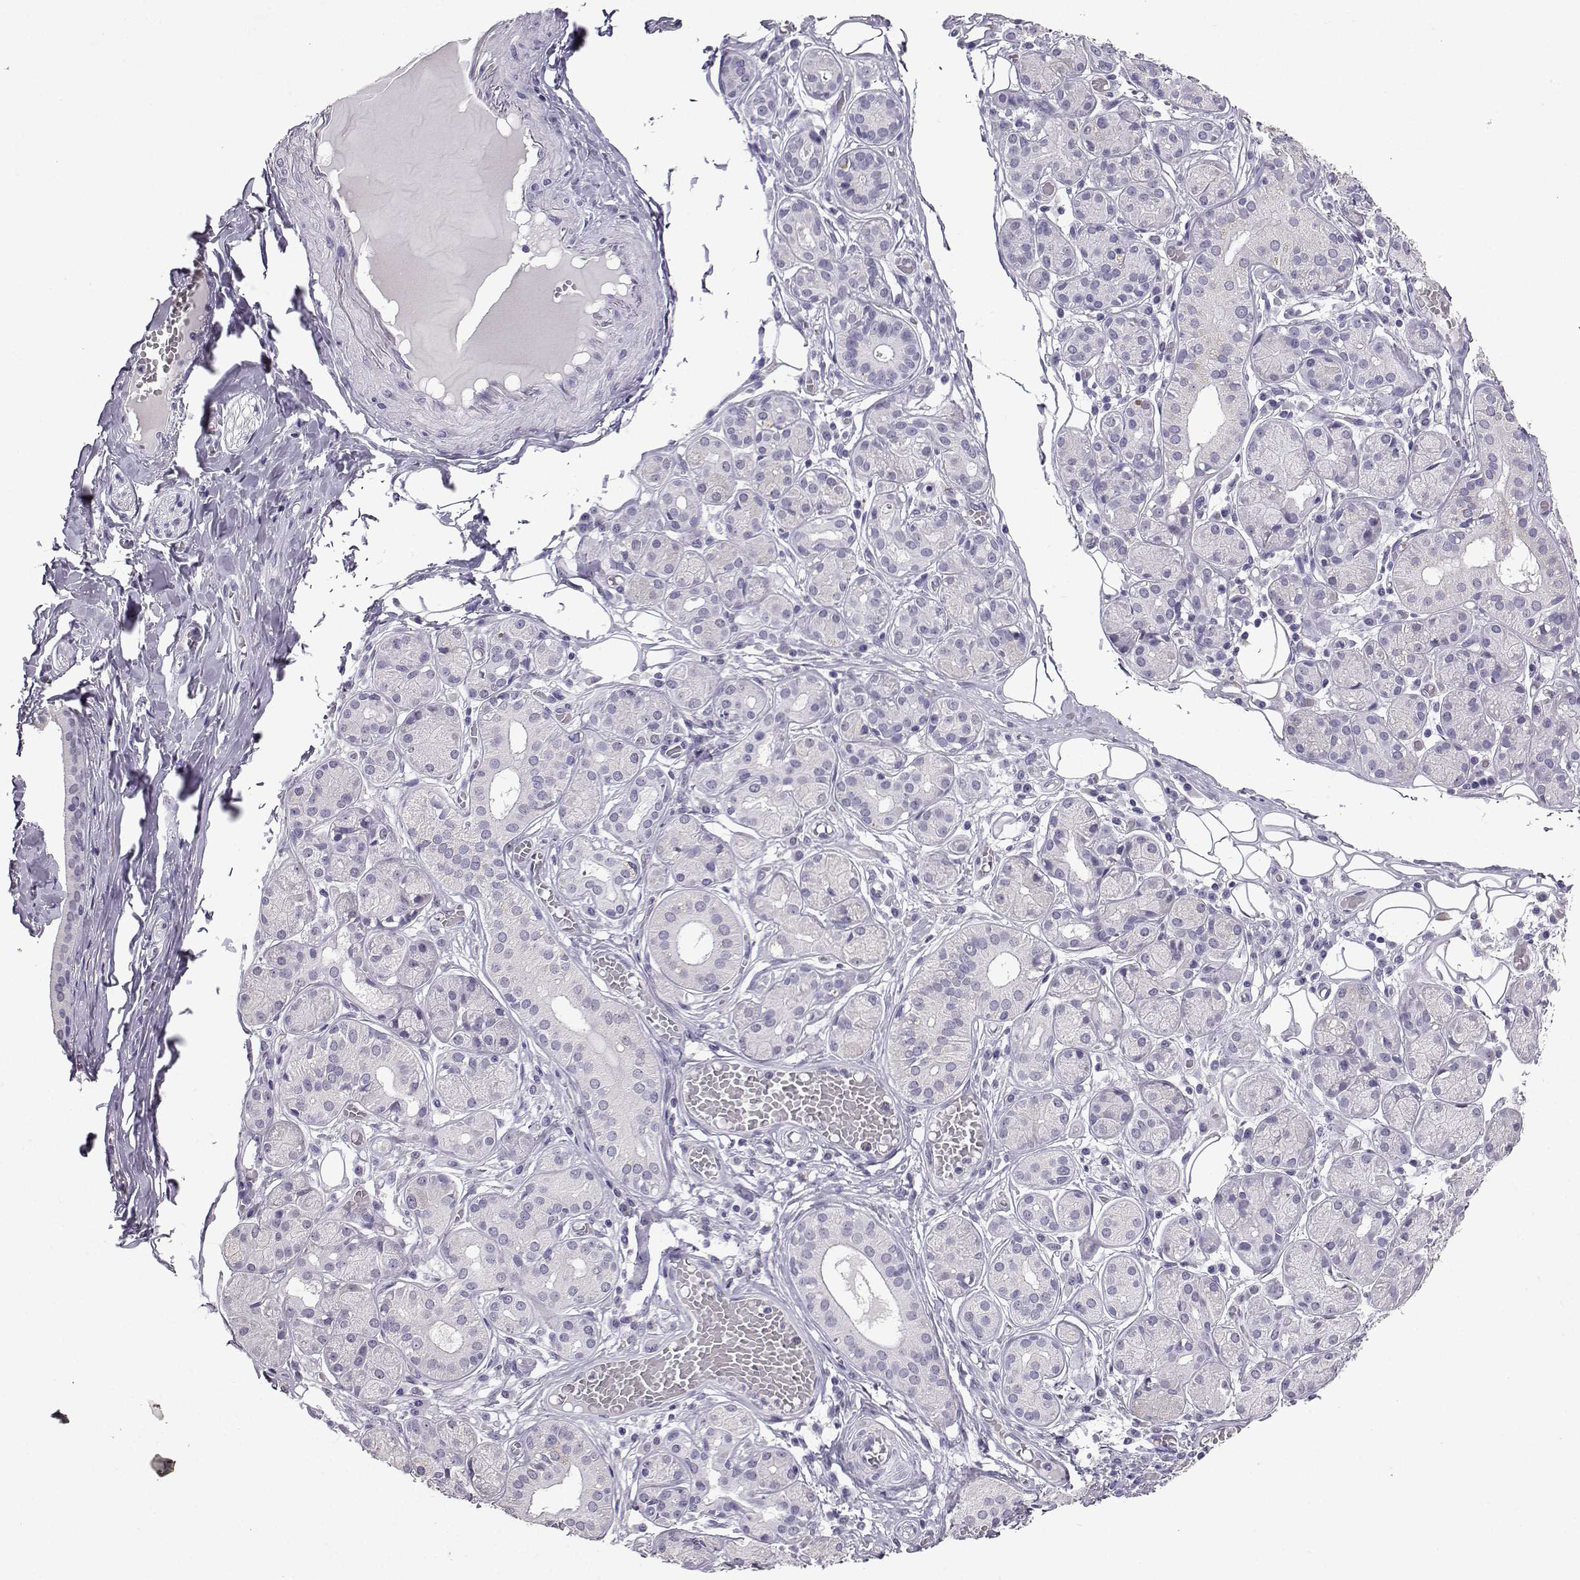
{"staining": {"intensity": "negative", "quantity": "none", "location": "none"}, "tissue": "salivary gland", "cell_type": "Glandular cells", "image_type": "normal", "snomed": [{"axis": "morphology", "description": "Normal tissue, NOS"}, {"axis": "topography", "description": "Salivary gland"}, {"axis": "topography", "description": "Peripheral nerve tissue"}], "caption": "Protein analysis of benign salivary gland exhibits no significant expression in glandular cells.", "gene": "TBR1", "patient": {"sex": "male", "age": 71}}